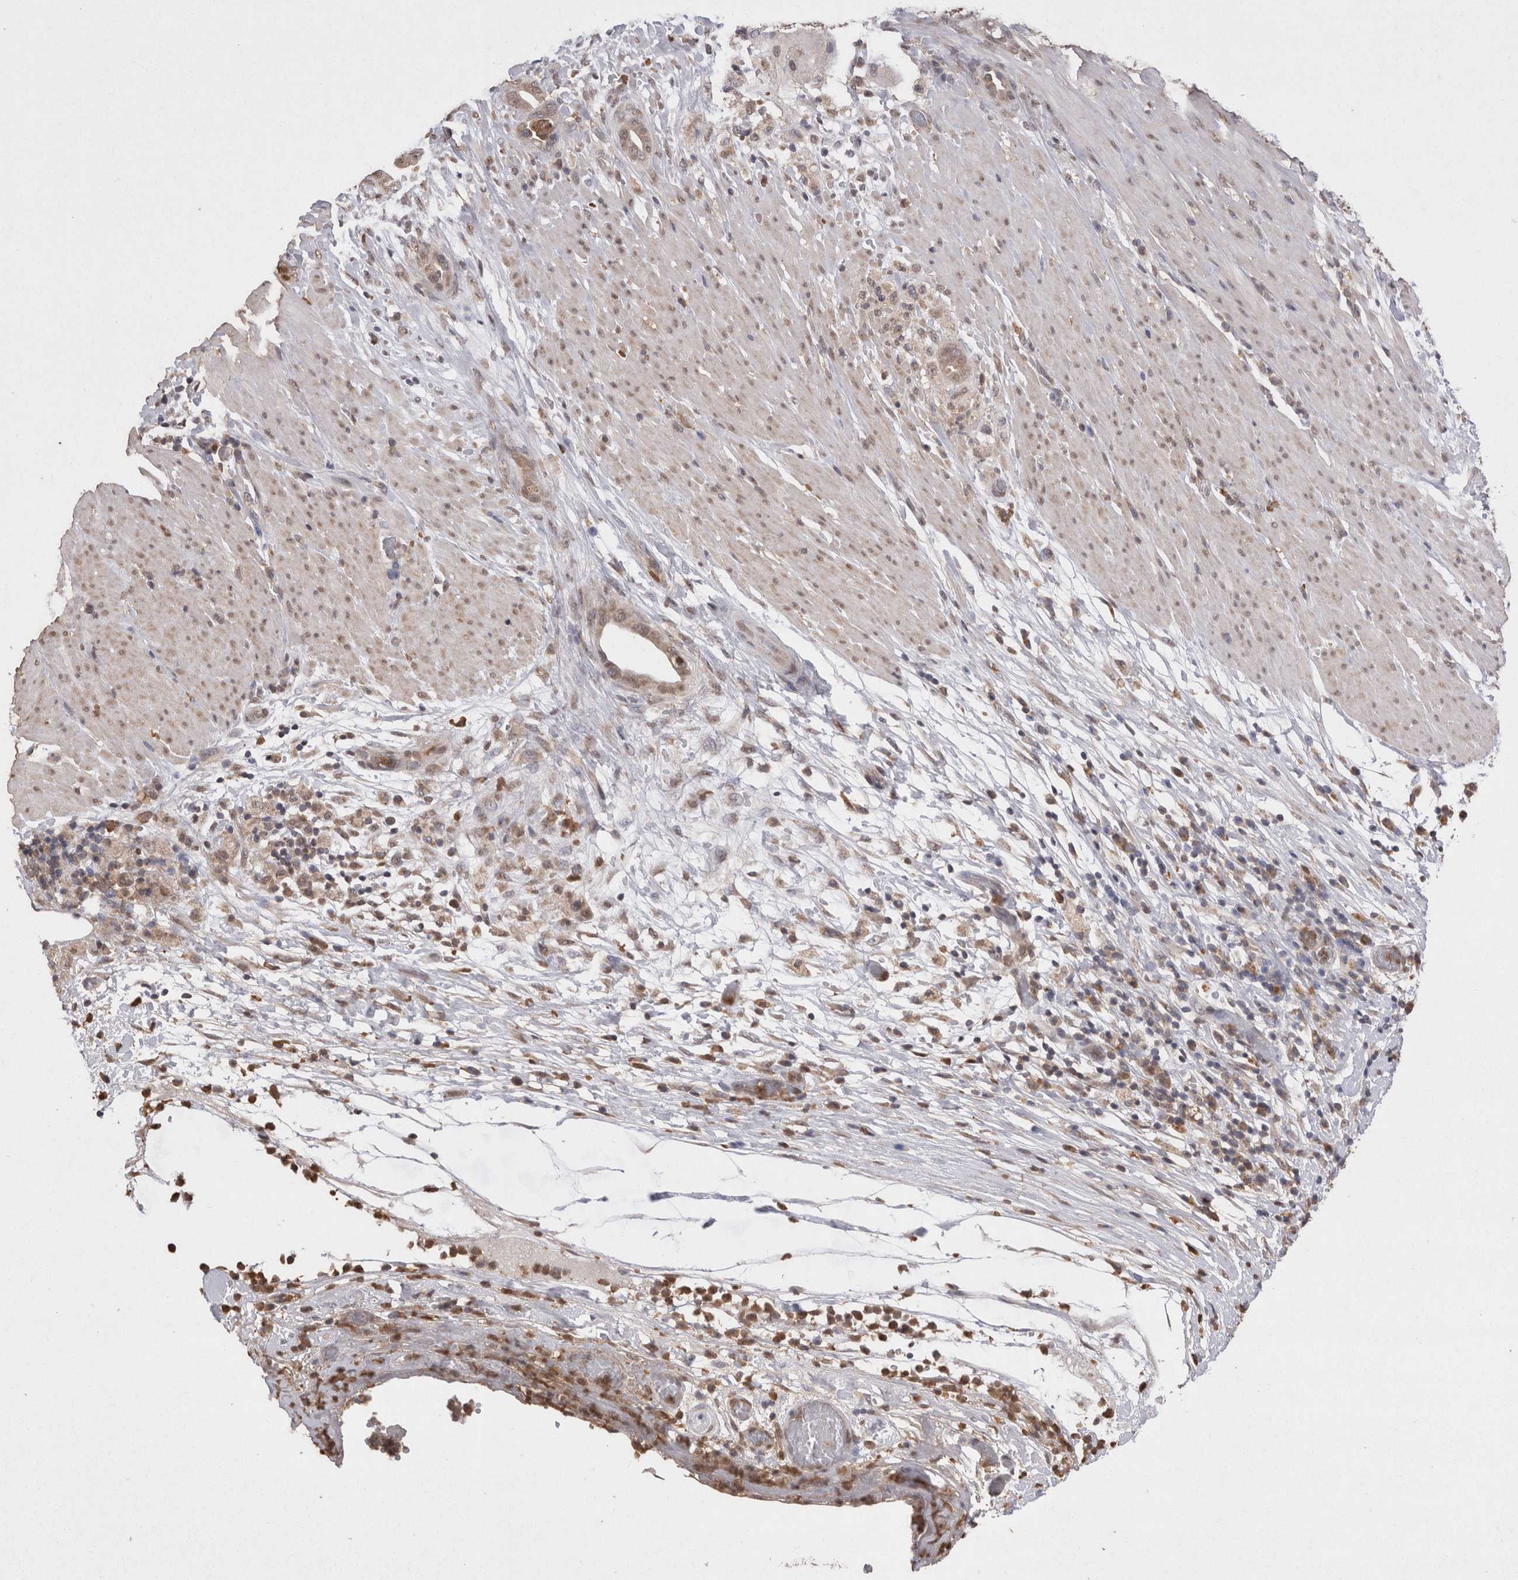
{"staining": {"intensity": "weak", "quantity": ">75%", "location": "cytoplasmic/membranous,nuclear"}, "tissue": "pancreatic cancer", "cell_type": "Tumor cells", "image_type": "cancer", "snomed": [{"axis": "morphology", "description": "Adenocarcinoma, NOS"}, {"axis": "topography", "description": "Pancreas"}], "caption": "Immunohistochemistry (IHC) of human pancreatic cancer (adenocarcinoma) shows low levels of weak cytoplasmic/membranous and nuclear staining in approximately >75% of tumor cells.", "gene": "GRK5", "patient": {"sex": "male", "age": 63}}